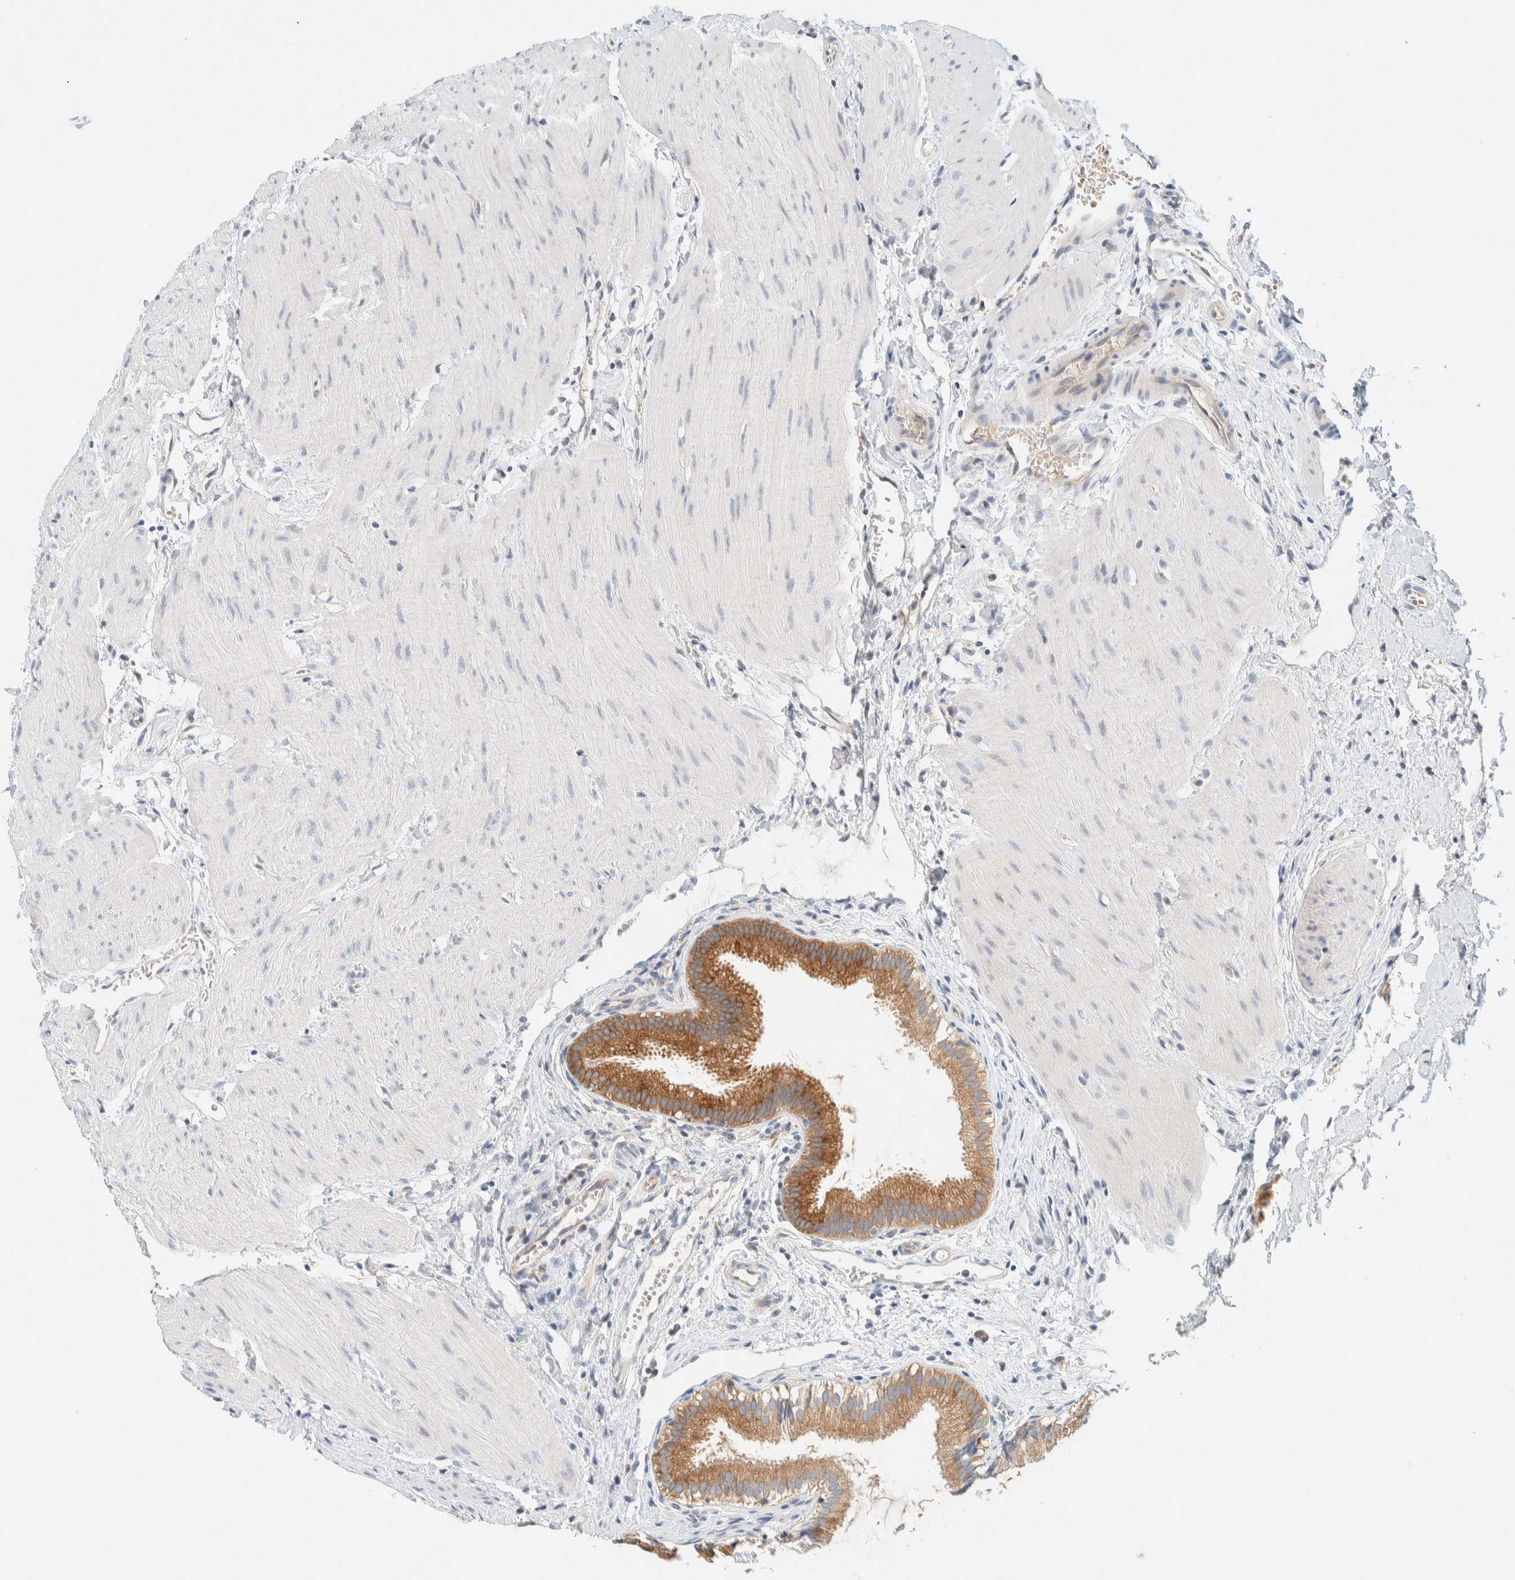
{"staining": {"intensity": "strong", "quantity": ">75%", "location": "cytoplasmic/membranous"}, "tissue": "gallbladder", "cell_type": "Glandular cells", "image_type": "normal", "snomed": [{"axis": "morphology", "description": "Normal tissue, NOS"}, {"axis": "topography", "description": "Gallbladder"}], "caption": "Immunohistochemical staining of benign human gallbladder exhibits >75% levels of strong cytoplasmic/membranous protein positivity in approximately >75% of glandular cells. (brown staining indicates protein expression, while blue staining denotes nuclei).", "gene": "SUMF2", "patient": {"sex": "female", "age": 26}}